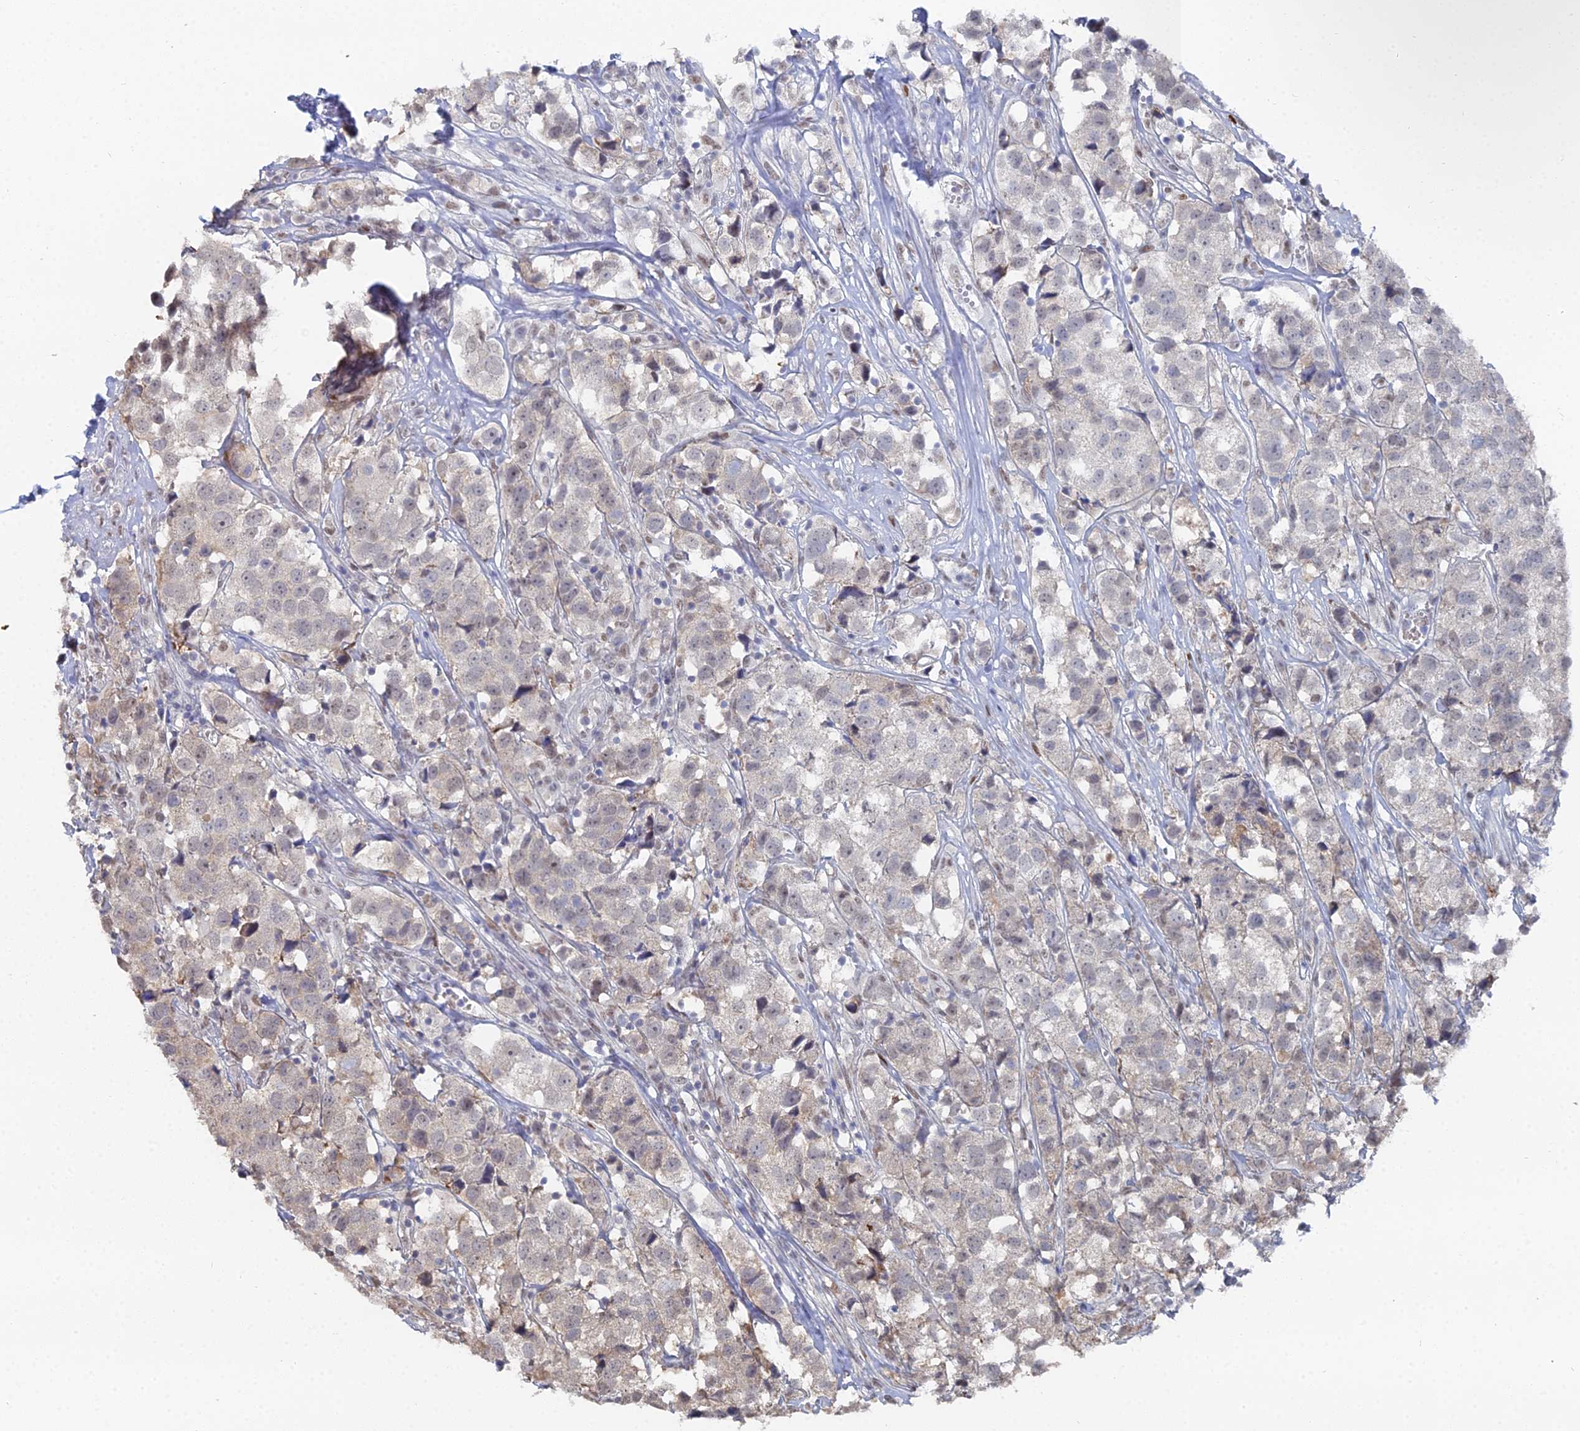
{"staining": {"intensity": "negative", "quantity": "none", "location": "none"}, "tissue": "urothelial cancer", "cell_type": "Tumor cells", "image_type": "cancer", "snomed": [{"axis": "morphology", "description": "Urothelial carcinoma, High grade"}, {"axis": "topography", "description": "Urinary bladder"}], "caption": "This is an immunohistochemistry micrograph of urothelial cancer. There is no positivity in tumor cells.", "gene": "THAP4", "patient": {"sex": "female", "age": 75}}